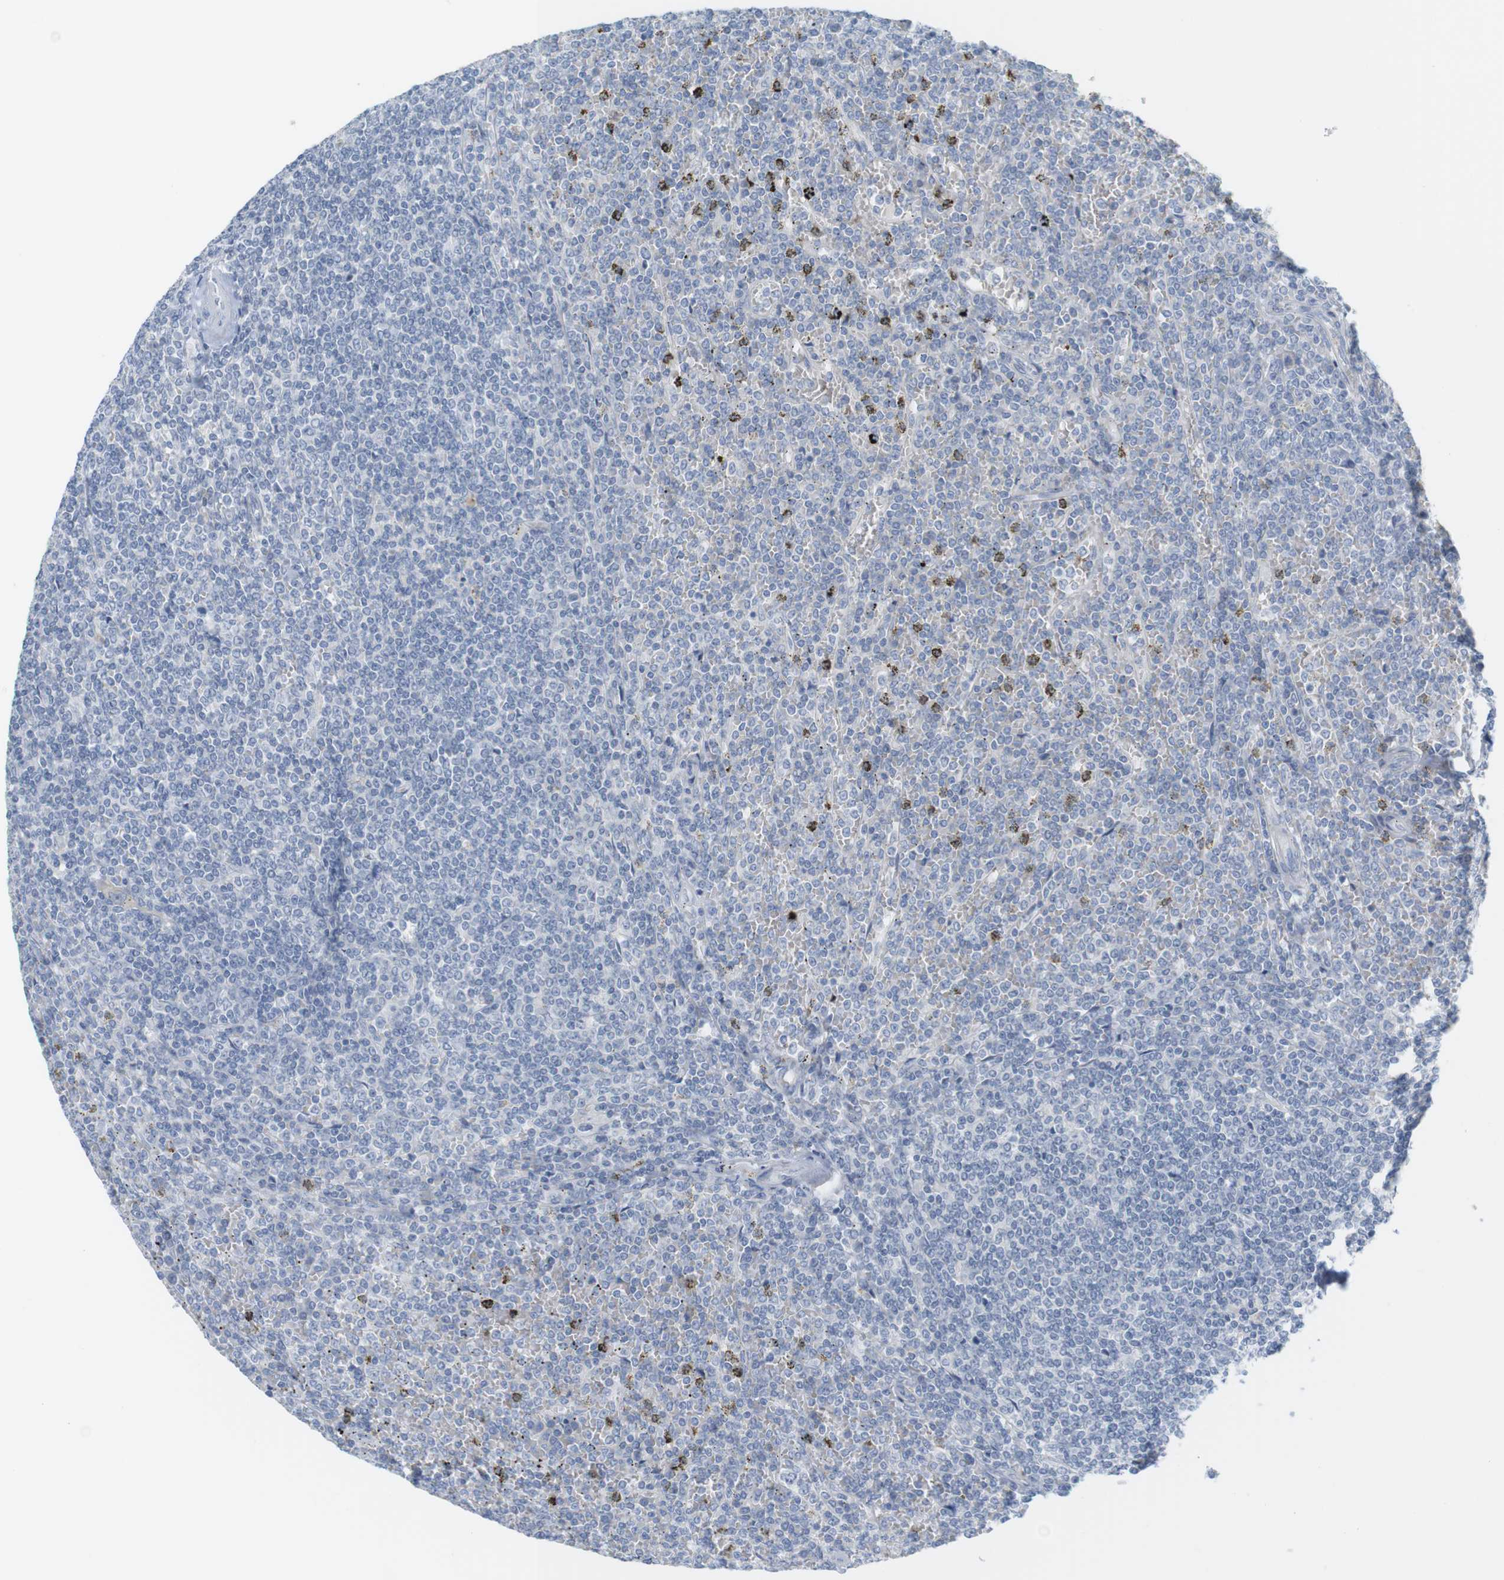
{"staining": {"intensity": "negative", "quantity": "none", "location": "none"}, "tissue": "lymphoma", "cell_type": "Tumor cells", "image_type": "cancer", "snomed": [{"axis": "morphology", "description": "Malignant lymphoma, non-Hodgkin's type, Low grade"}, {"axis": "topography", "description": "Spleen"}], "caption": "Human malignant lymphoma, non-Hodgkin's type (low-grade) stained for a protein using immunohistochemistry demonstrates no positivity in tumor cells.", "gene": "RGS9", "patient": {"sex": "female", "age": 19}}